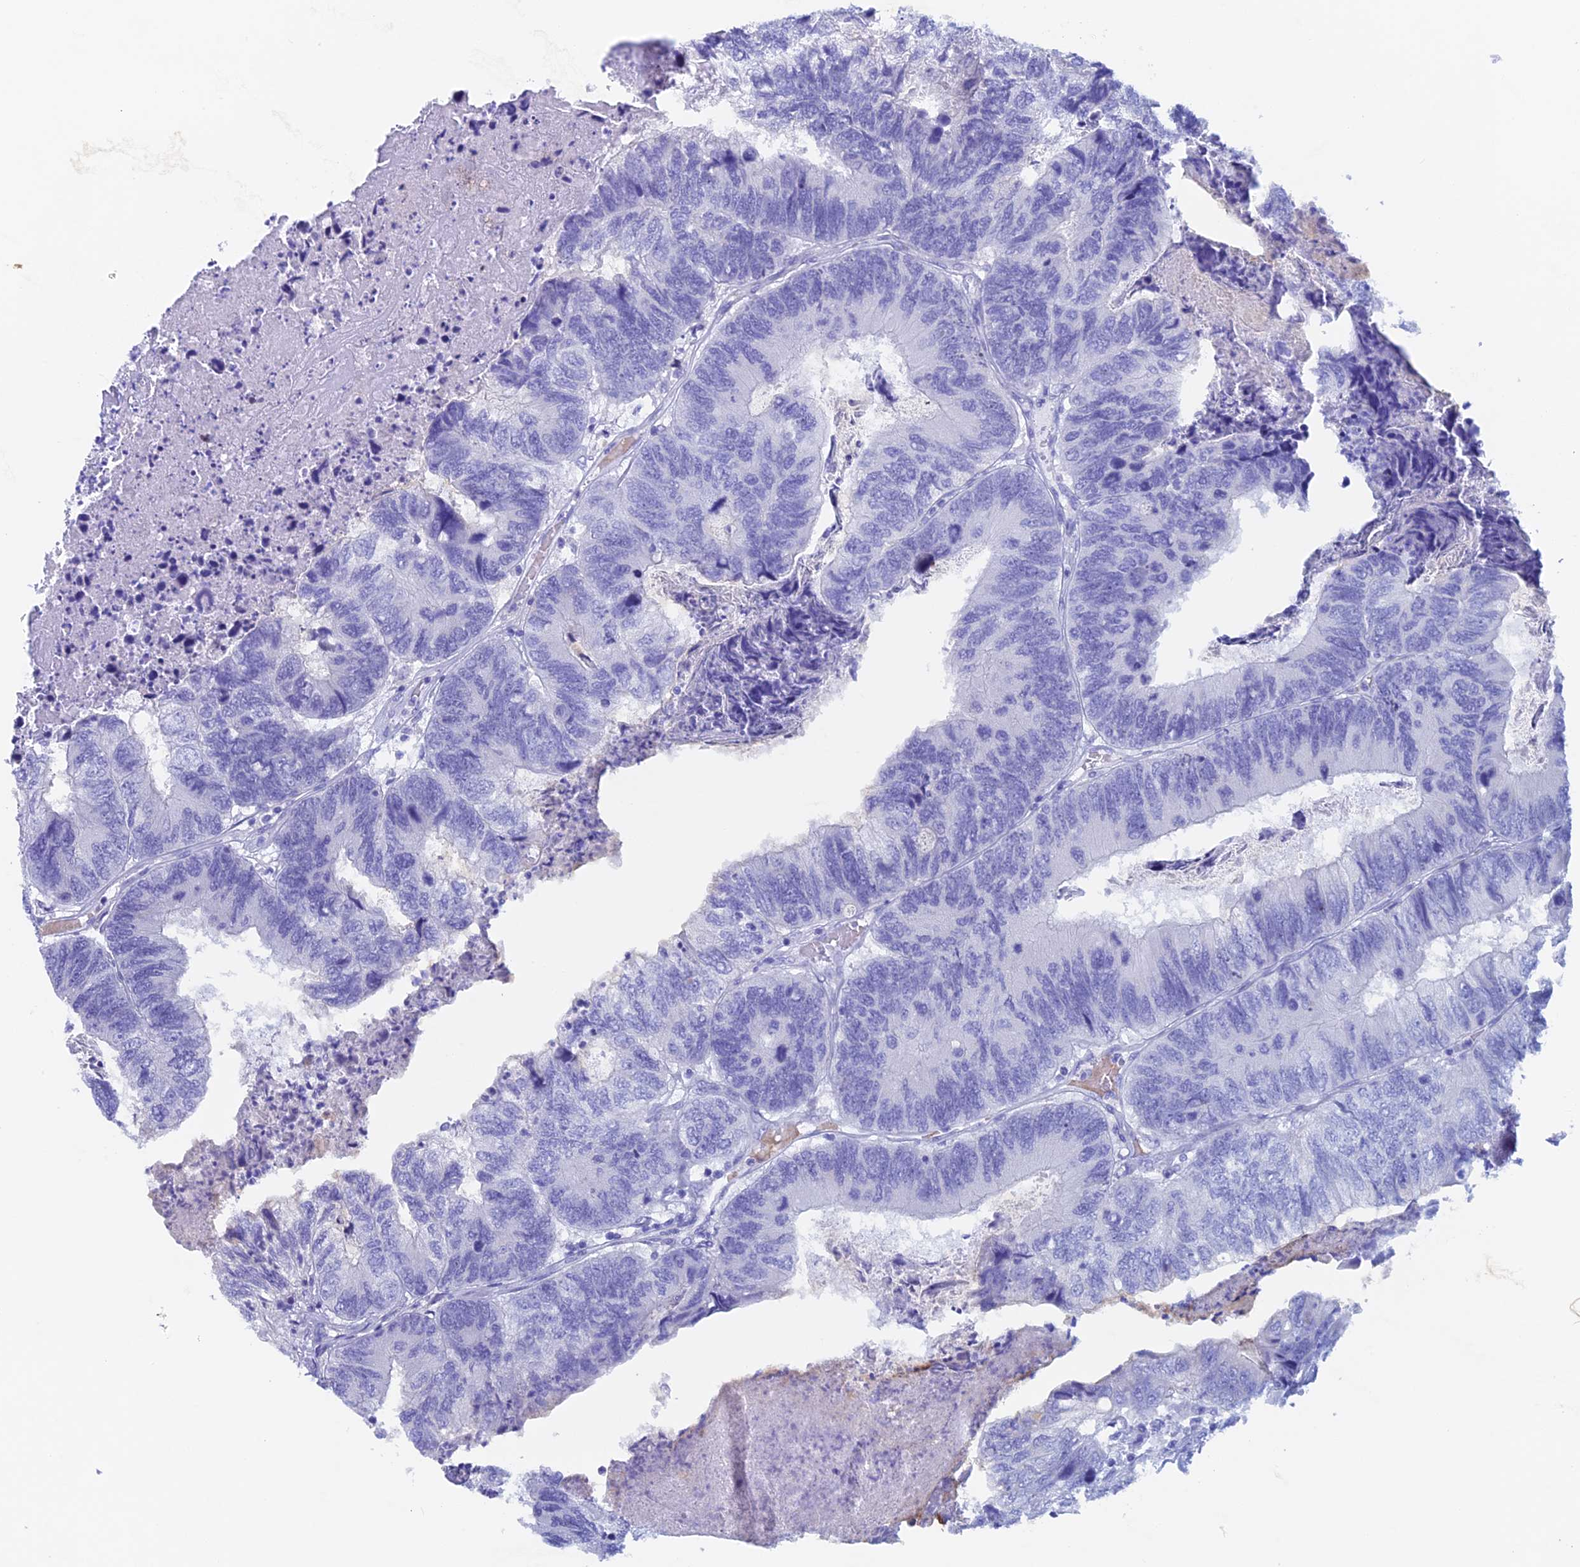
{"staining": {"intensity": "negative", "quantity": "none", "location": "none"}, "tissue": "colorectal cancer", "cell_type": "Tumor cells", "image_type": "cancer", "snomed": [{"axis": "morphology", "description": "Adenocarcinoma, NOS"}, {"axis": "topography", "description": "Colon"}], "caption": "The histopathology image displays no staining of tumor cells in colorectal cancer (adenocarcinoma).", "gene": "PSMC3IP", "patient": {"sex": "female", "age": 67}}